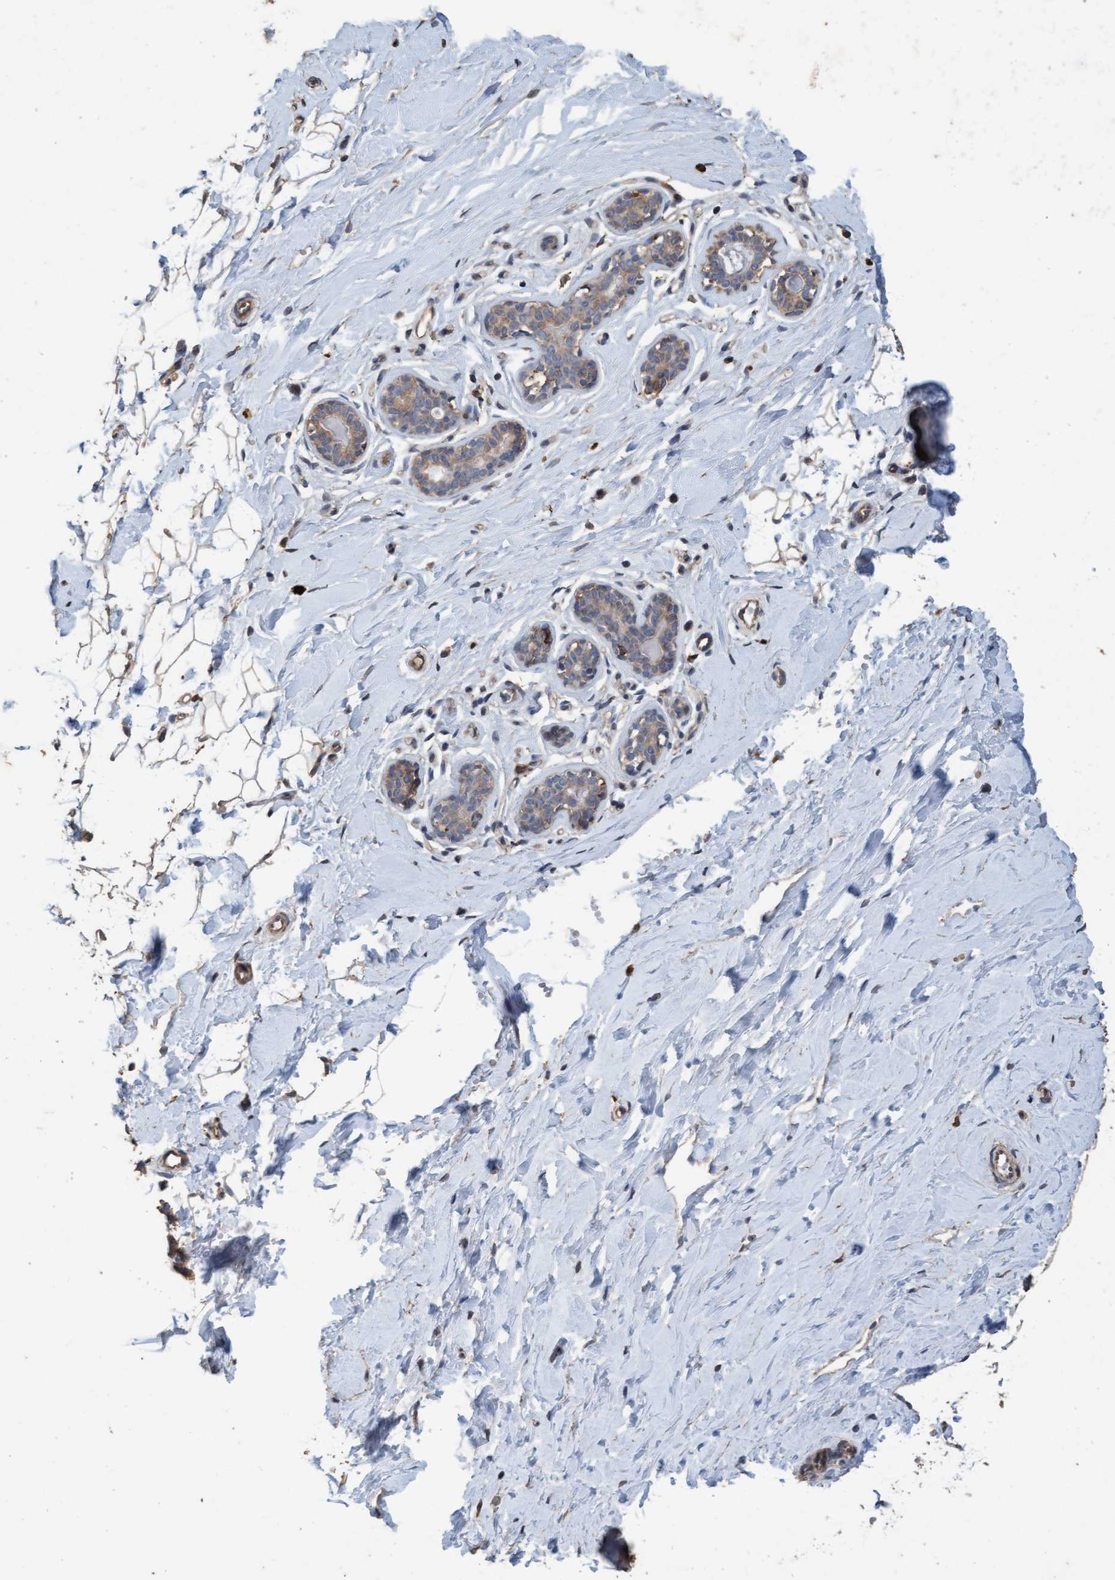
{"staining": {"intensity": "weak", "quantity": ">75%", "location": "cytoplasmic/membranous"}, "tissue": "breast", "cell_type": "Adipocytes", "image_type": "normal", "snomed": [{"axis": "morphology", "description": "Normal tissue, NOS"}, {"axis": "topography", "description": "Breast"}], "caption": "This photomicrograph exhibits IHC staining of unremarkable breast, with low weak cytoplasmic/membranous expression in about >75% of adipocytes.", "gene": "LONRF1", "patient": {"sex": "female", "age": 23}}